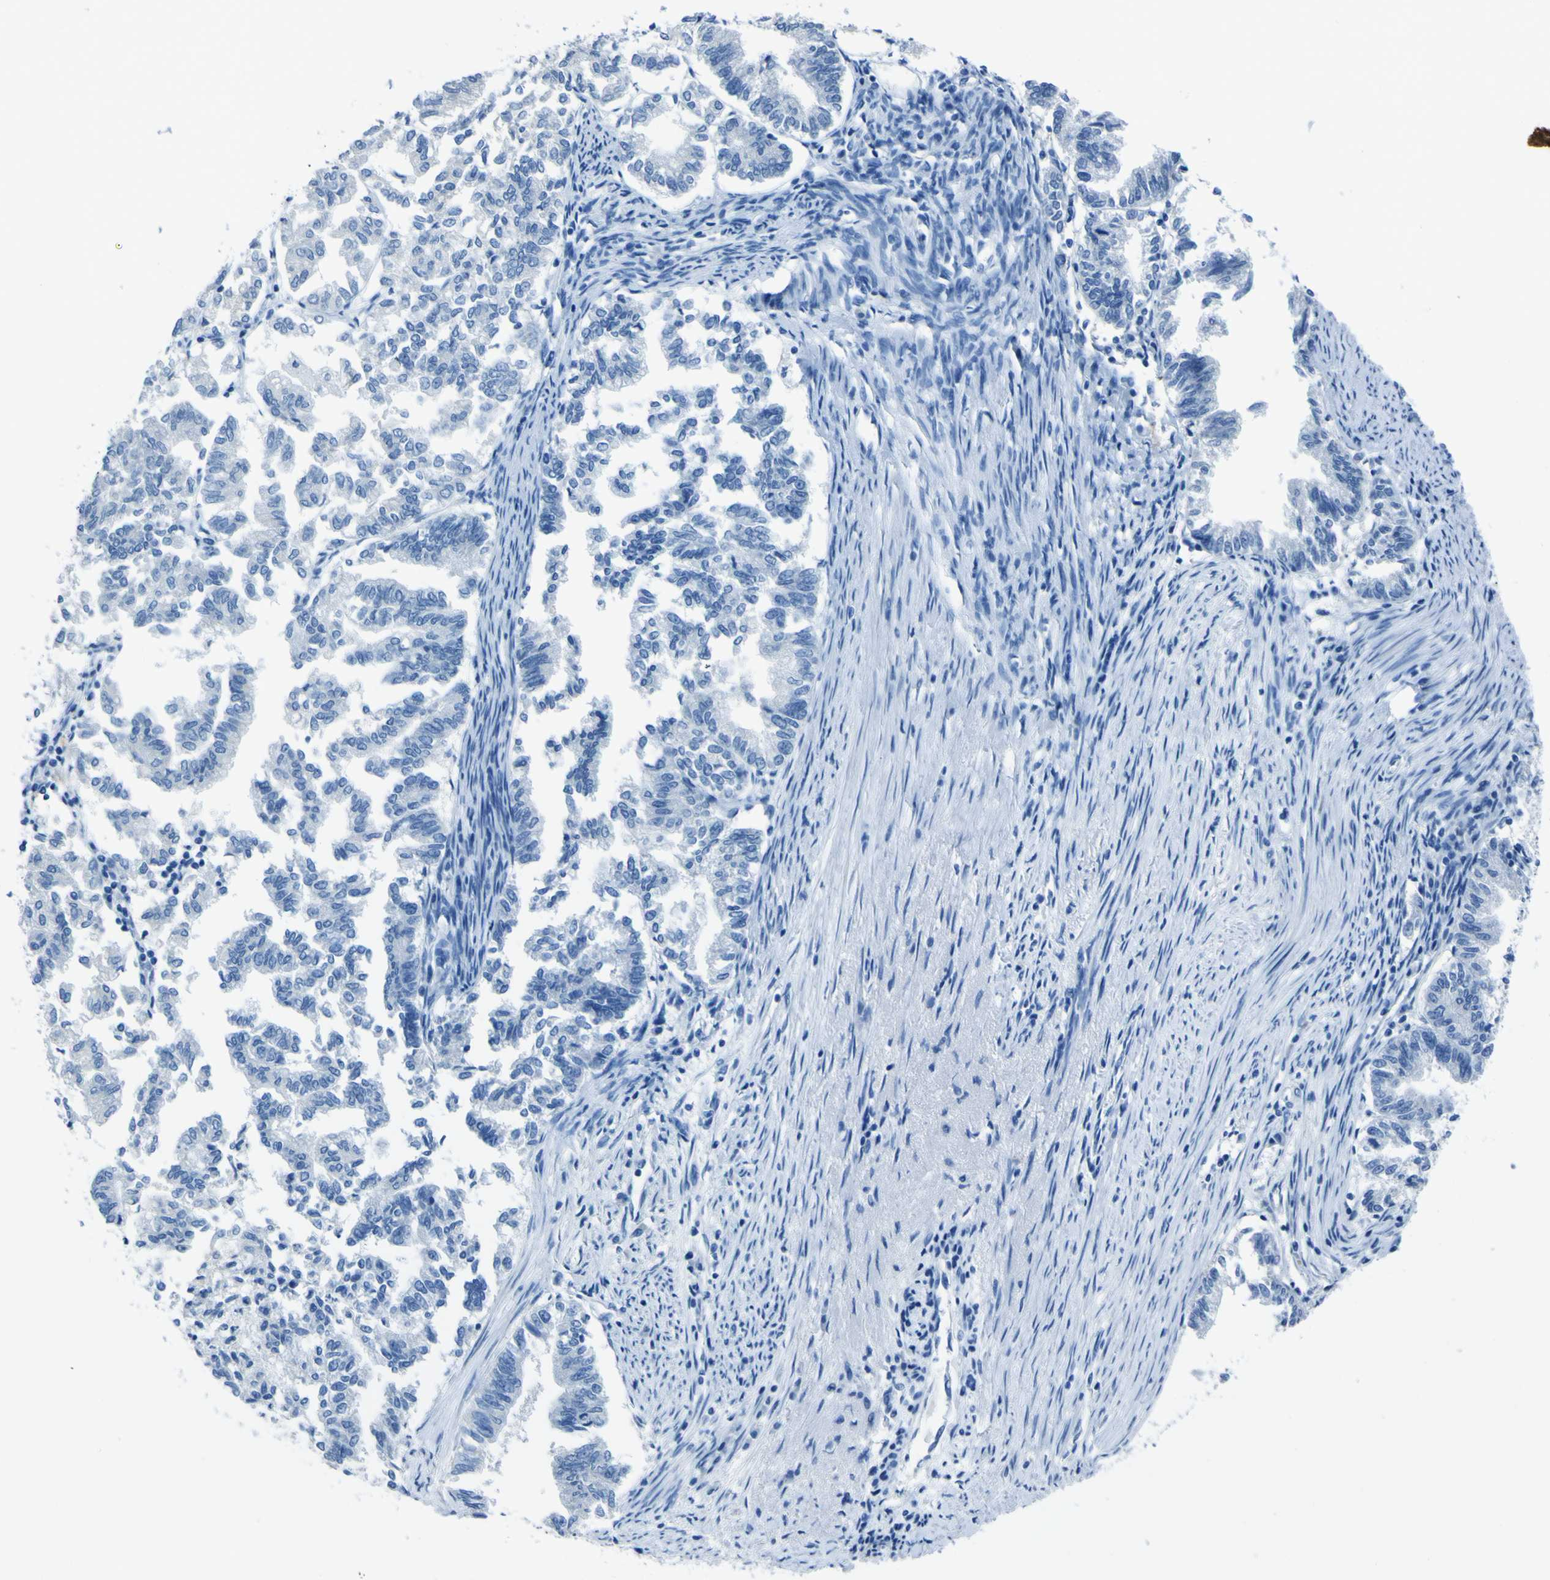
{"staining": {"intensity": "negative", "quantity": "none", "location": "none"}, "tissue": "endometrial cancer", "cell_type": "Tumor cells", "image_type": "cancer", "snomed": [{"axis": "morphology", "description": "Necrosis, NOS"}, {"axis": "morphology", "description": "Adenocarcinoma, NOS"}, {"axis": "topography", "description": "Endometrium"}], "caption": "IHC histopathology image of human adenocarcinoma (endometrial) stained for a protein (brown), which demonstrates no expression in tumor cells.", "gene": "PHKG1", "patient": {"sex": "female", "age": 79}}